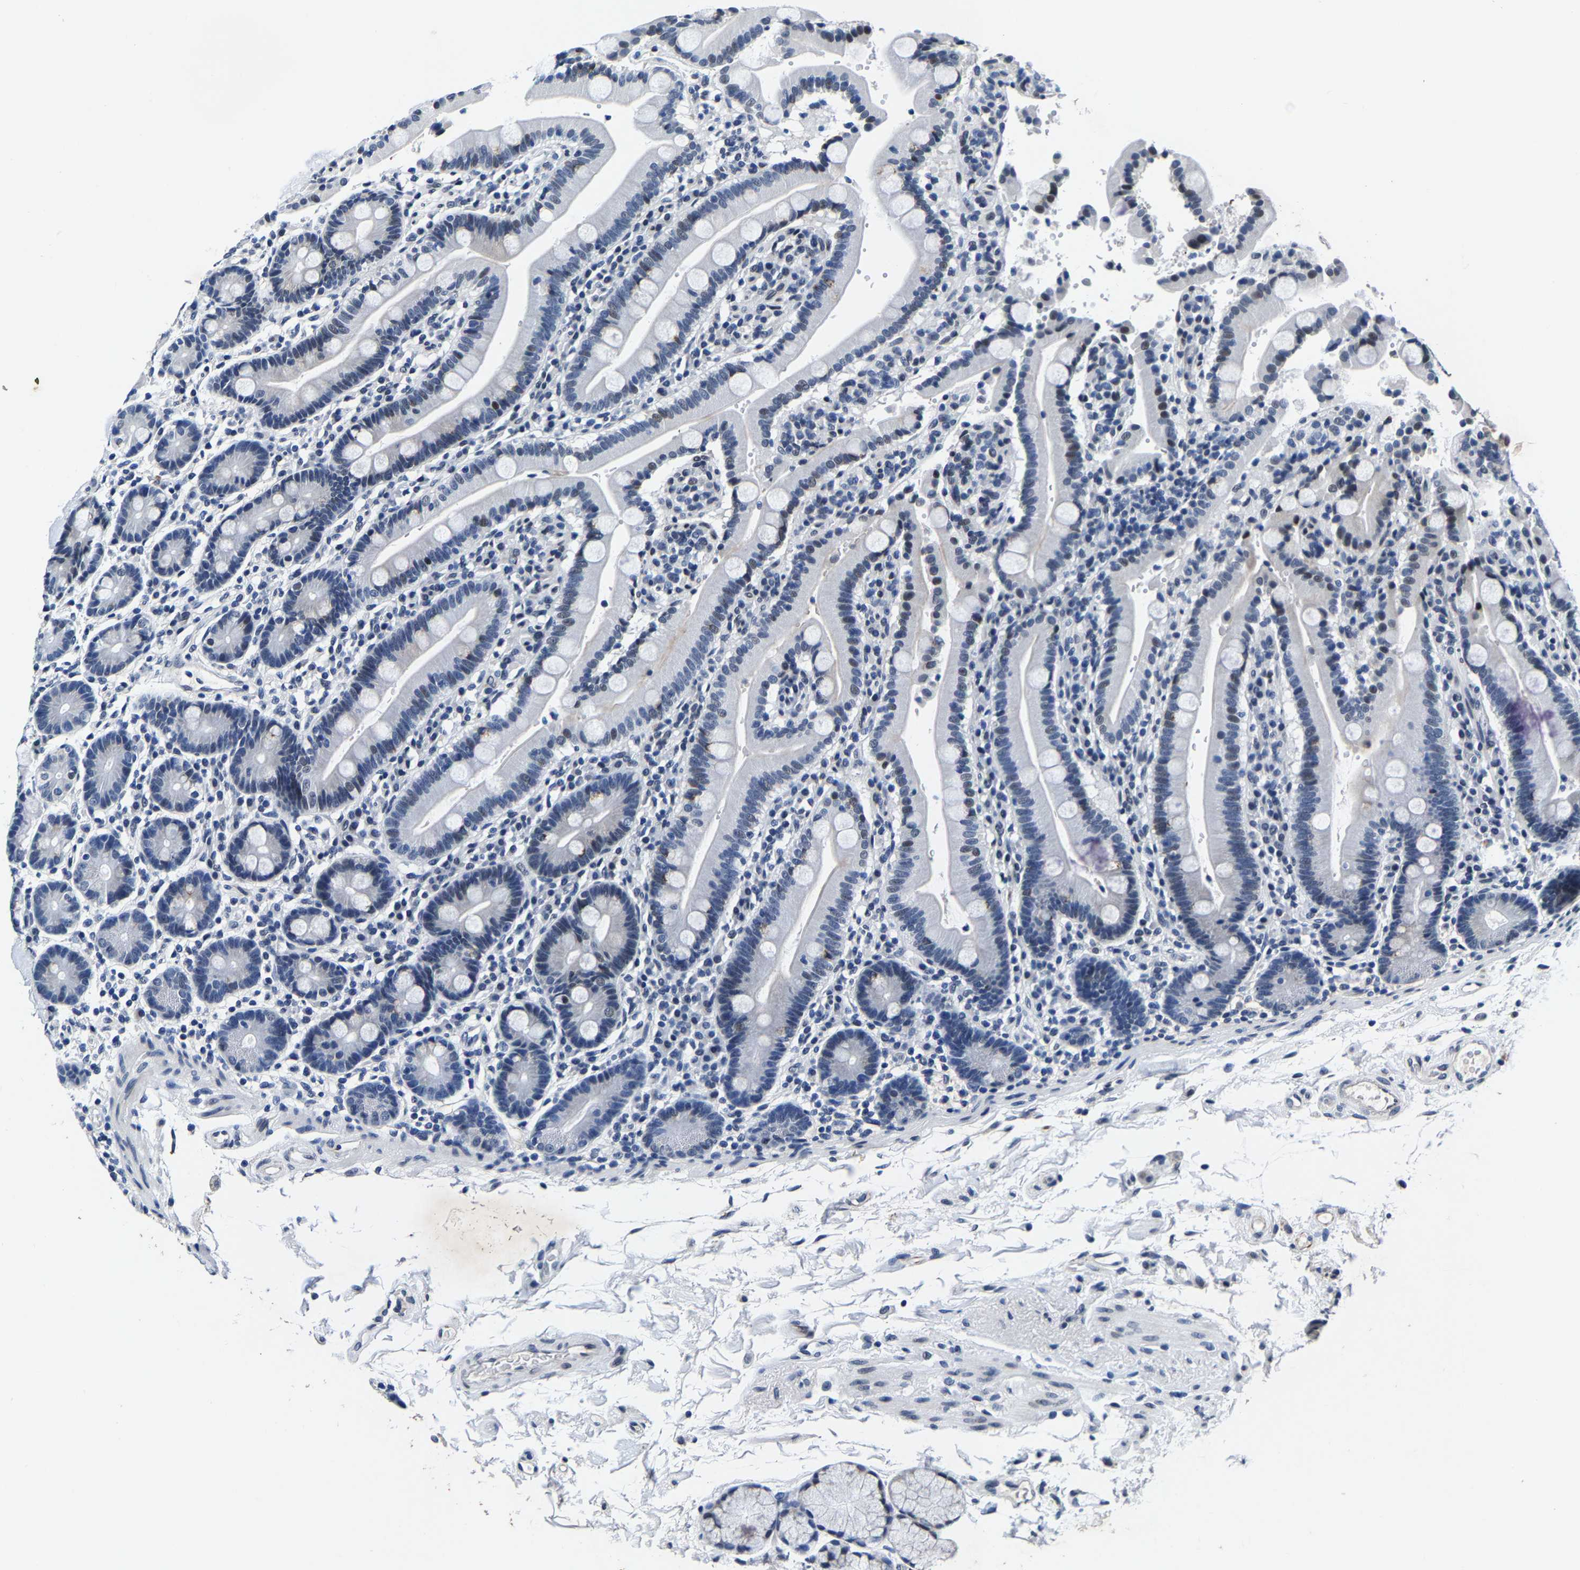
{"staining": {"intensity": "weak", "quantity": "<25%", "location": "nuclear"}, "tissue": "duodenum", "cell_type": "Glandular cells", "image_type": "normal", "snomed": [{"axis": "morphology", "description": "Normal tissue, NOS"}, {"axis": "topography", "description": "Small intestine, NOS"}], "caption": "A high-resolution histopathology image shows immunohistochemistry staining of benign duodenum, which shows no significant expression in glandular cells. (Immunohistochemistry, brightfield microscopy, high magnification).", "gene": "UBN2", "patient": {"sex": "female", "age": 71}}